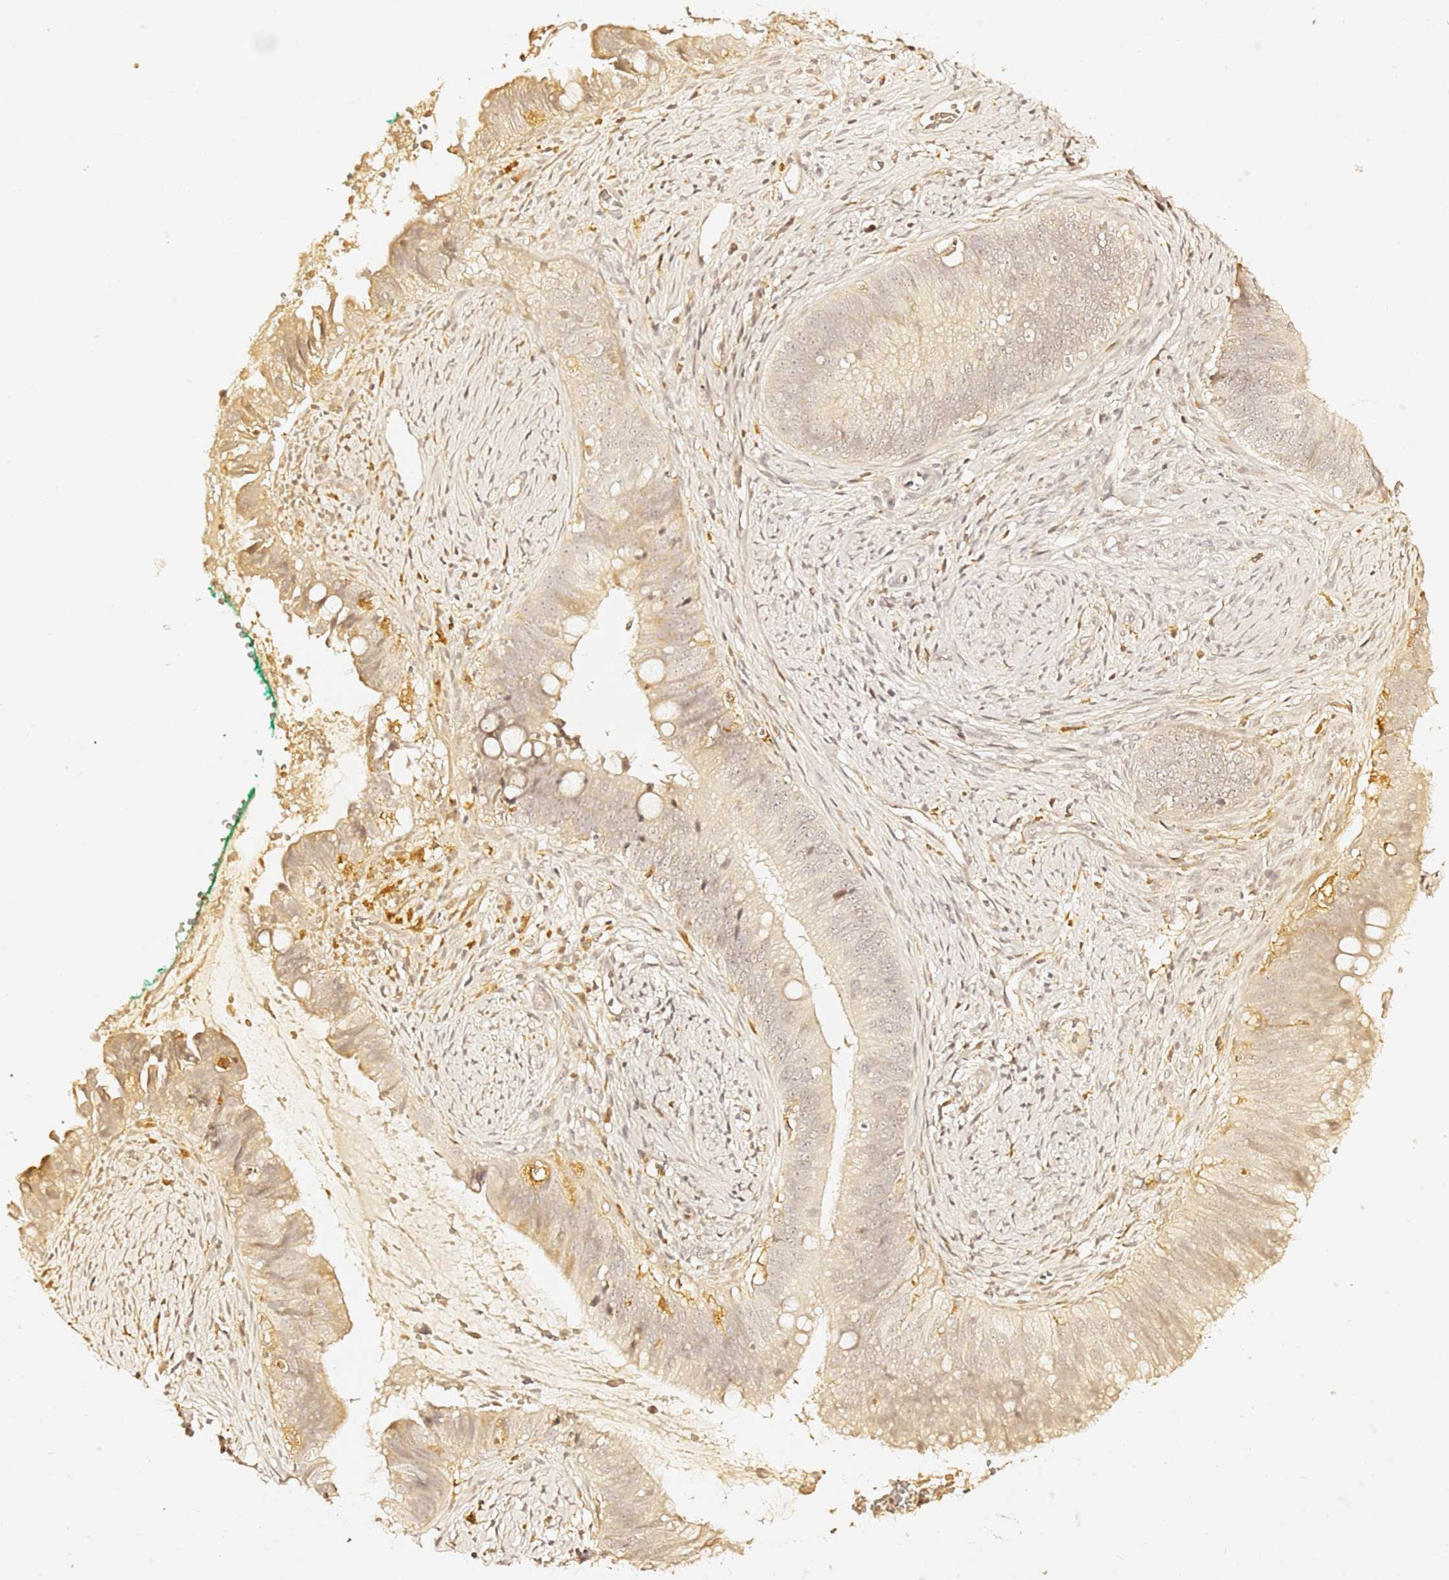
{"staining": {"intensity": "weak", "quantity": "25%-75%", "location": "cytoplasmic/membranous"}, "tissue": "cervical cancer", "cell_type": "Tumor cells", "image_type": "cancer", "snomed": [{"axis": "morphology", "description": "Adenocarcinoma, NOS"}, {"axis": "topography", "description": "Cervix"}], "caption": "This image reveals IHC staining of human cervical cancer (adenocarcinoma), with low weak cytoplasmic/membranous positivity in about 25%-75% of tumor cells.", "gene": "IL4I1", "patient": {"sex": "female", "age": 42}}